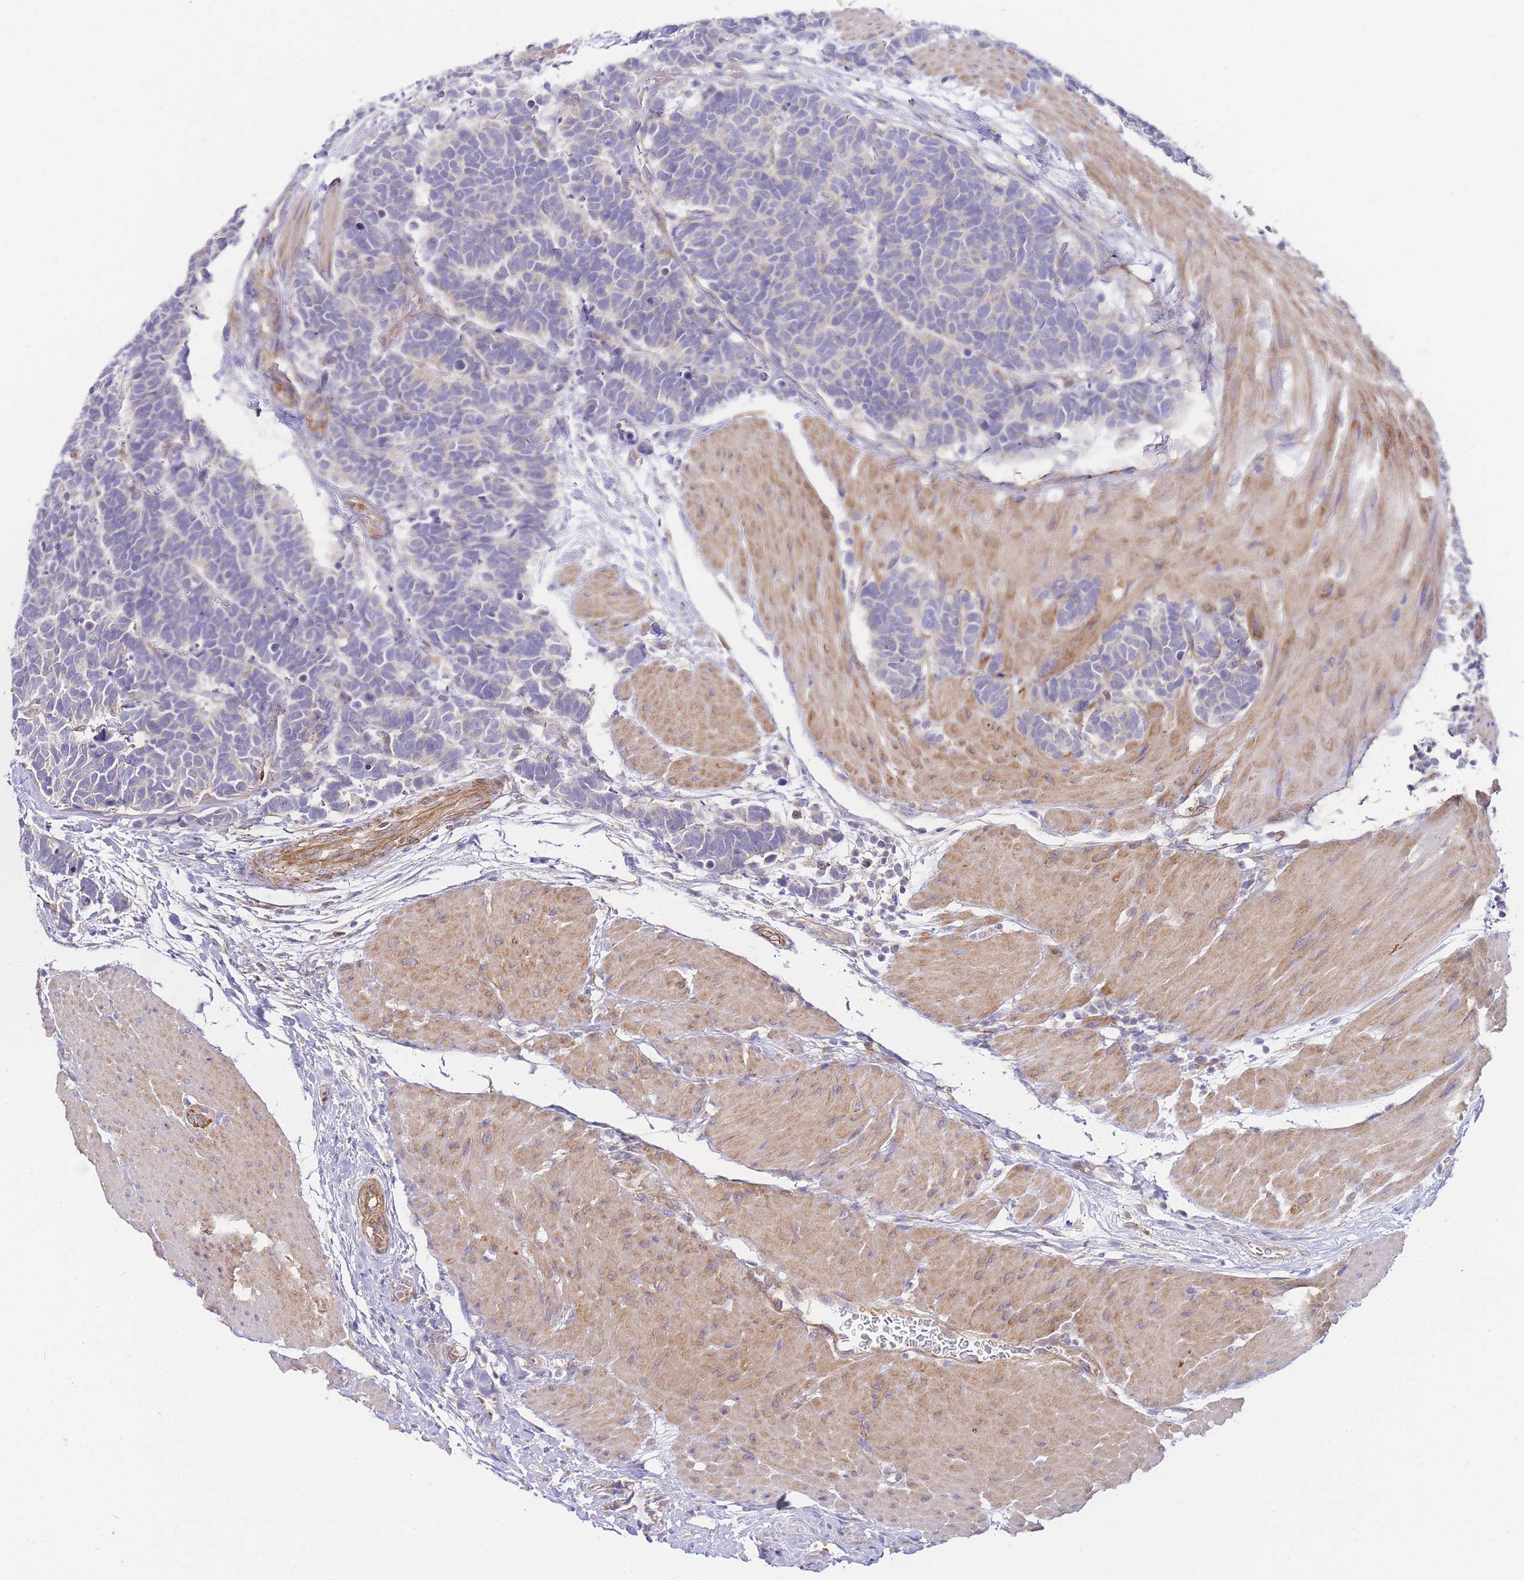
{"staining": {"intensity": "negative", "quantity": "none", "location": "none"}, "tissue": "carcinoid", "cell_type": "Tumor cells", "image_type": "cancer", "snomed": [{"axis": "morphology", "description": "Carcinoma, NOS"}, {"axis": "morphology", "description": "Carcinoid, malignant, NOS"}, {"axis": "topography", "description": "Urinary bladder"}], "caption": "Carcinoid was stained to show a protein in brown. There is no significant staining in tumor cells.", "gene": "PDCD7", "patient": {"sex": "male", "age": 57}}